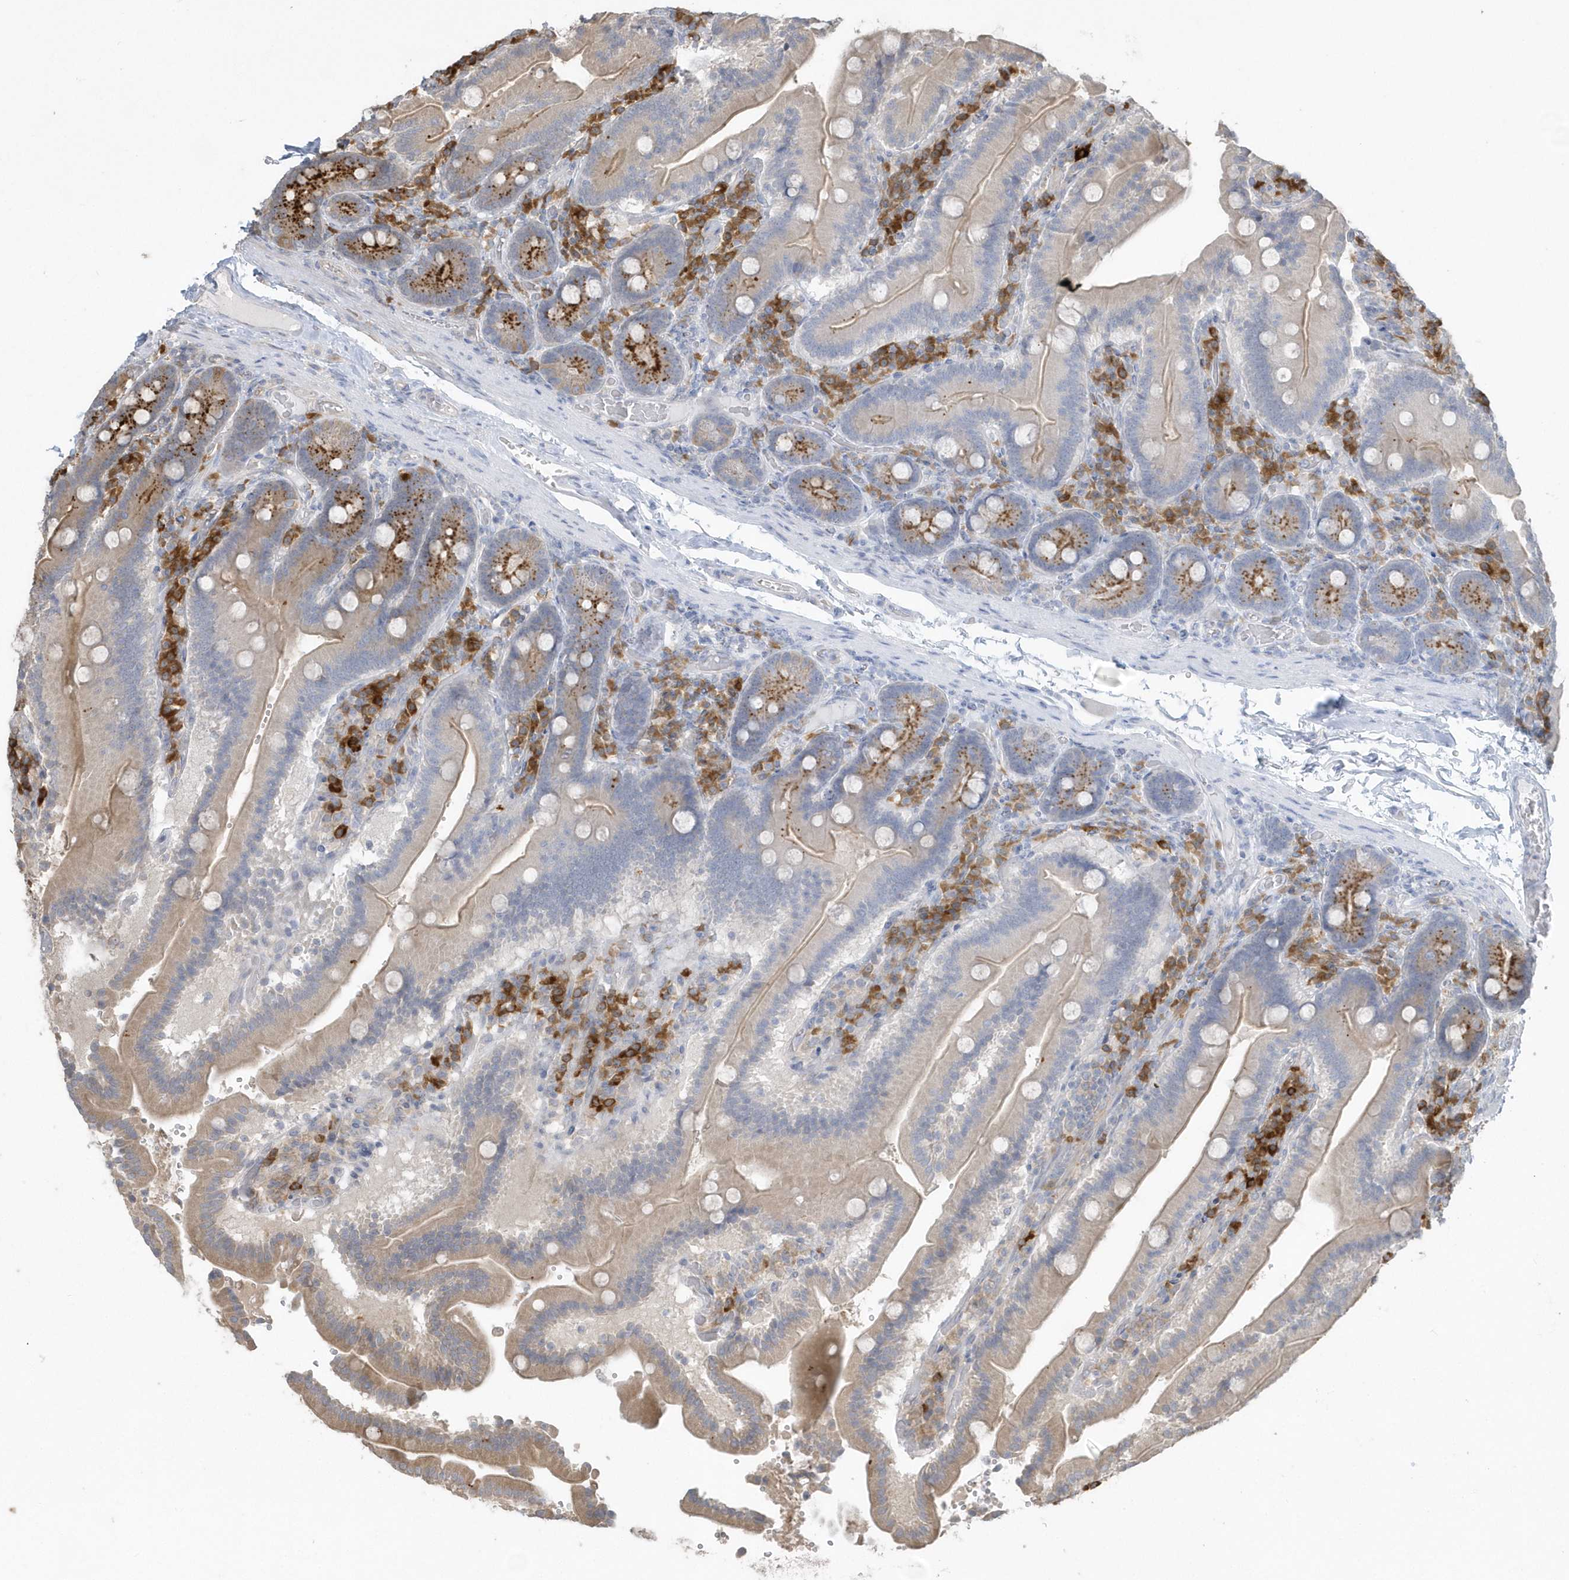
{"staining": {"intensity": "moderate", "quantity": "25%-75%", "location": "cytoplasmic/membranous"}, "tissue": "duodenum", "cell_type": "Glandular cells", "image_type": "normal", "snomed": [{"axis": "morphology", "description": "Normal tissue, NOS"}, {"axis": "topography", "description": "Duodenum"}], "caption": "Brown immunohistochemical staining in normal duodenum shows moderate cytoplasmic/membranous staining in about 25%-75% of glandular cells.", "gene": "HERPUD1", "patient": {"sex": "female", "age": 62}}